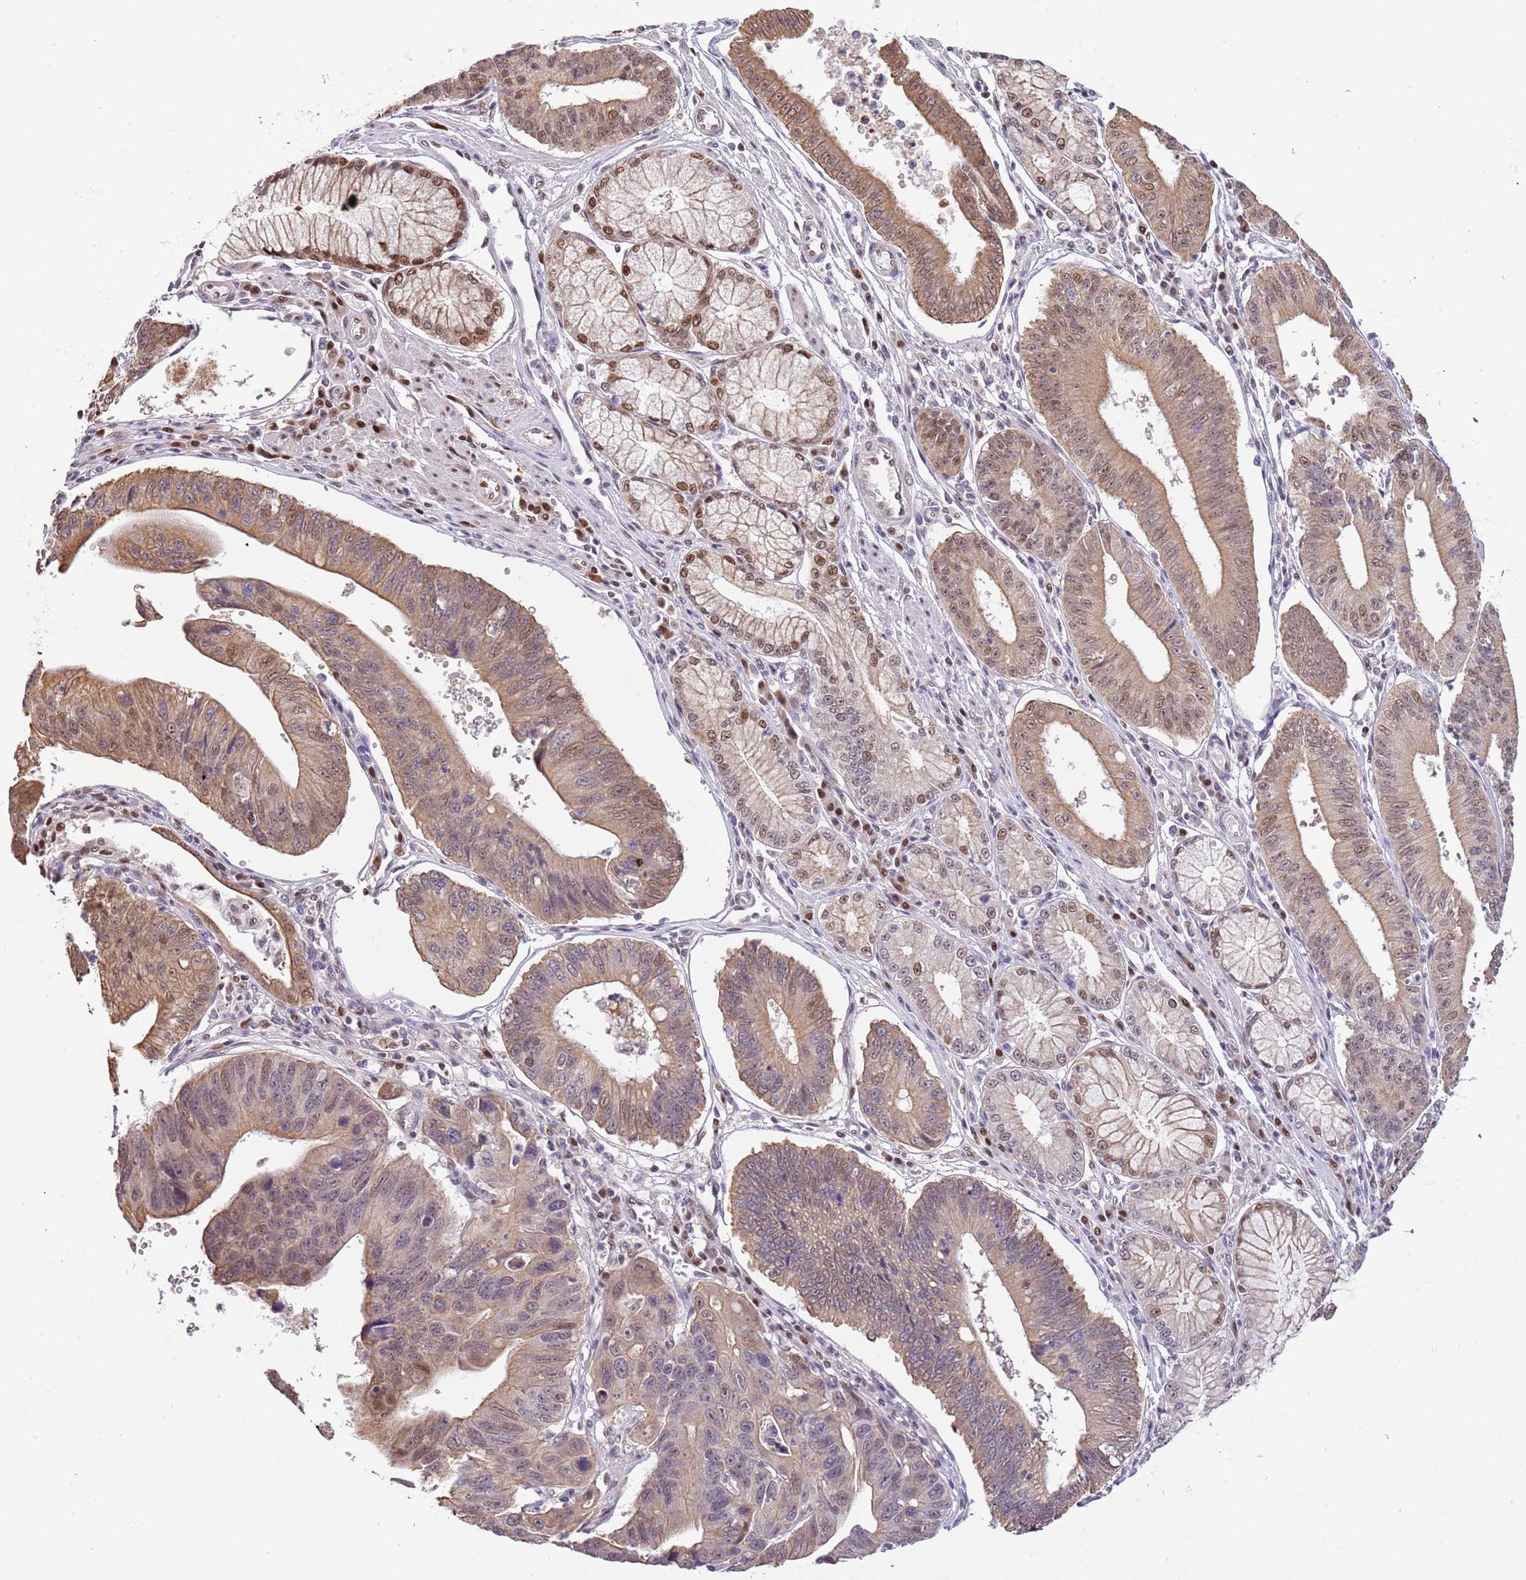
{"staining": {"intensity": "moderate", "quantity": ">75%", "location": "cytoplasmic/membranous,nuclear"}, "tissue": "stomach cancer", "cell_type": "Tumor cells", "image_type": "cancer", "snomed": [{"axis": "morphology", "description": "Adenocarcinoma, NOS"}, {"axis": "topography", "description": "Stomach"}], "caption": "Adenocarcinoma (stomach) stained with DAB IHC demonstrates medium levels of moderate cytoplasmic/membranous and nuclear positivity in approximately >75% of tumor cells. The staining is performed using DAB brown chromogen to label protein expression. The nuclei are counter-stained blue using hematoxylin.", "gene": "RFK", "patient": {"sex": "male", "age": 59}}